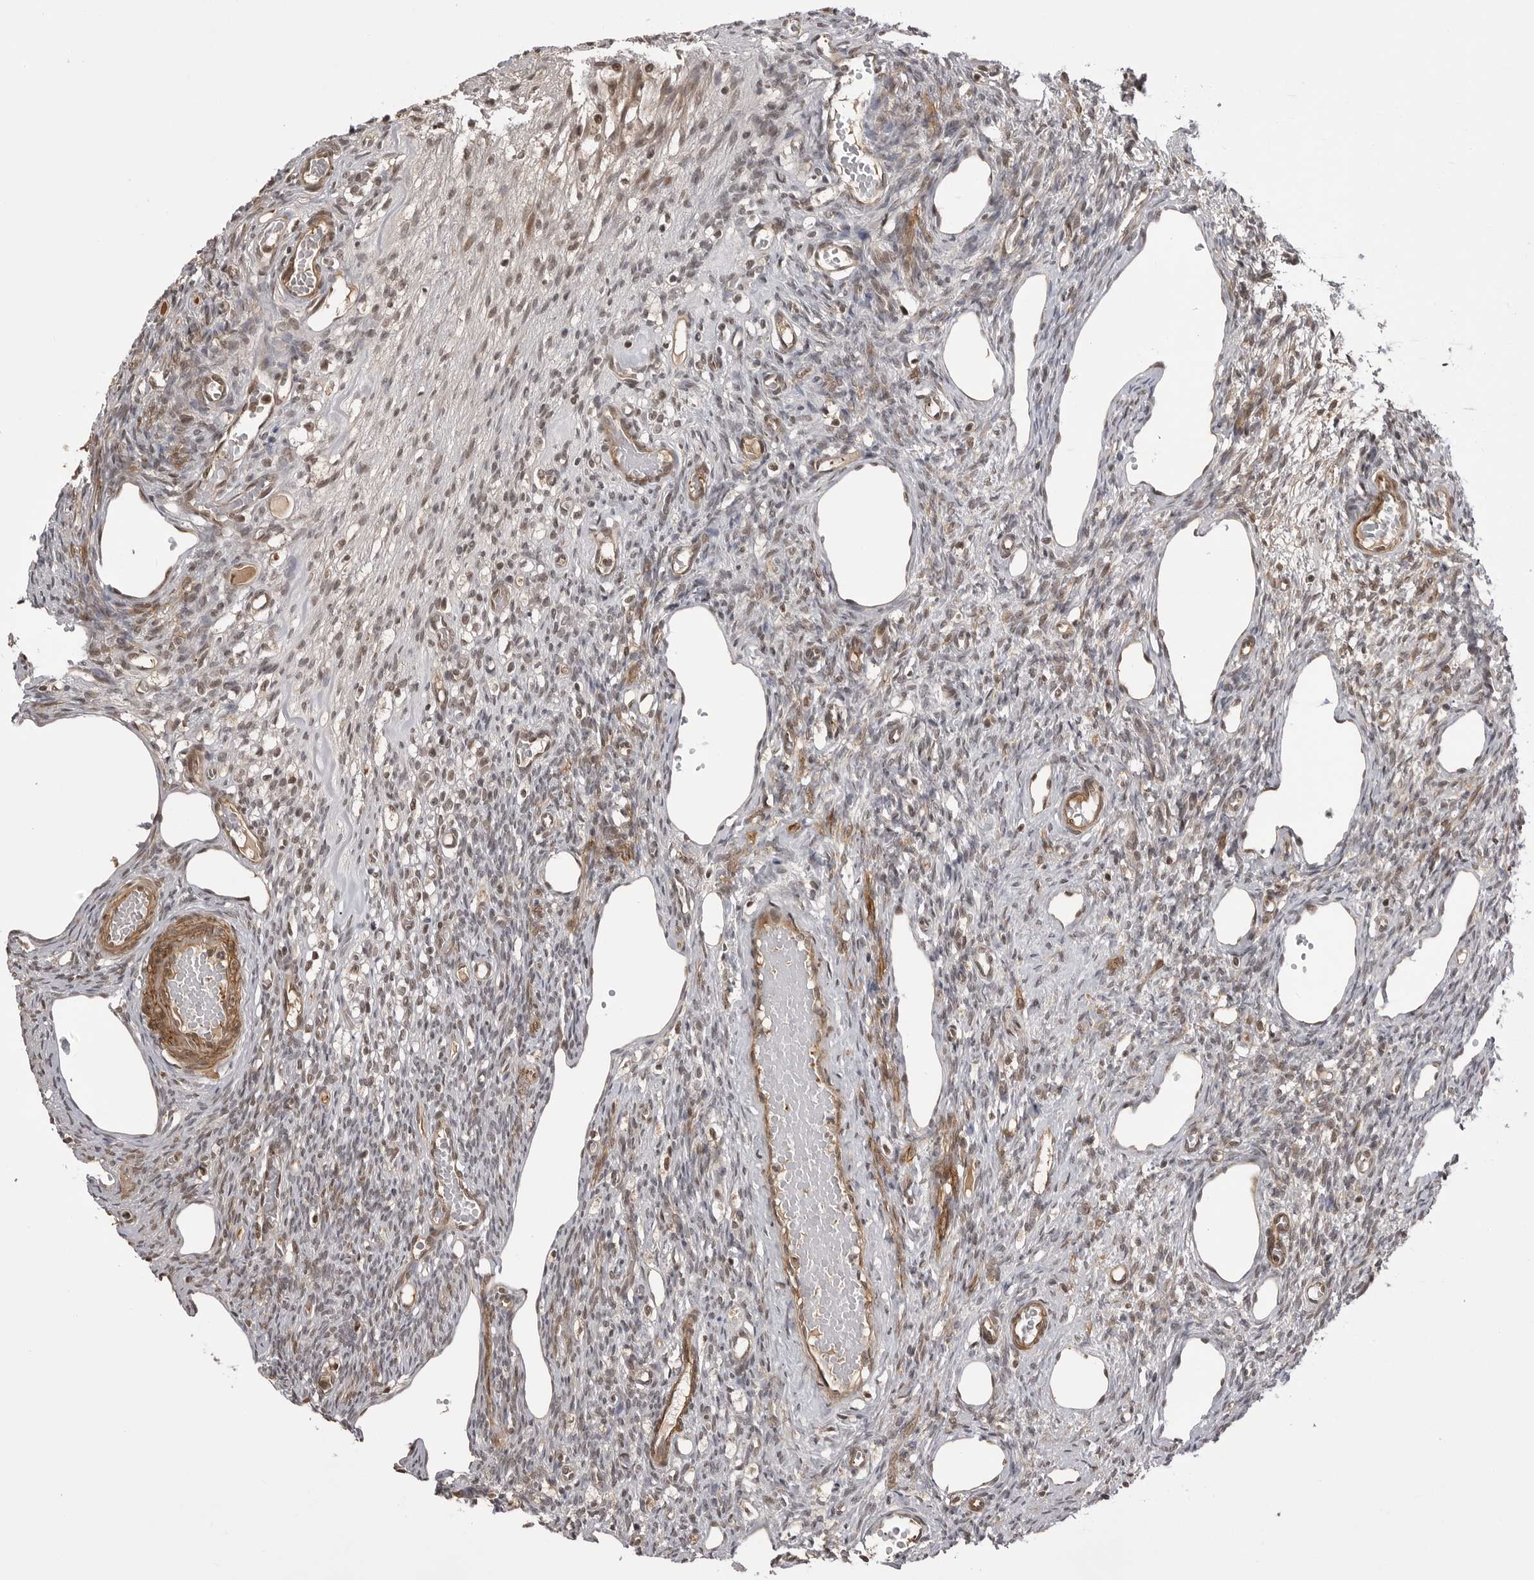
{"staining": {"intensity": "weak", "quantity": "25%-75%", "location": "nuclear"}, "tissue": "ovary", "cell_type": "Ovarian stroma cells", "image_type": "normal", "snomed": [{"axis": "morphology", "description": "Normal tissue, NOS"}, {"axis": "topography", "description": "Ovary"}], "caption": "Ovary was stained to show a protein in brown. There is low levels of weak nuclear expression in approximately 25%-75% of ovarian stroma cells.", "gene": "SORBS1", "patient": {"sex": "female", "age": 33}}